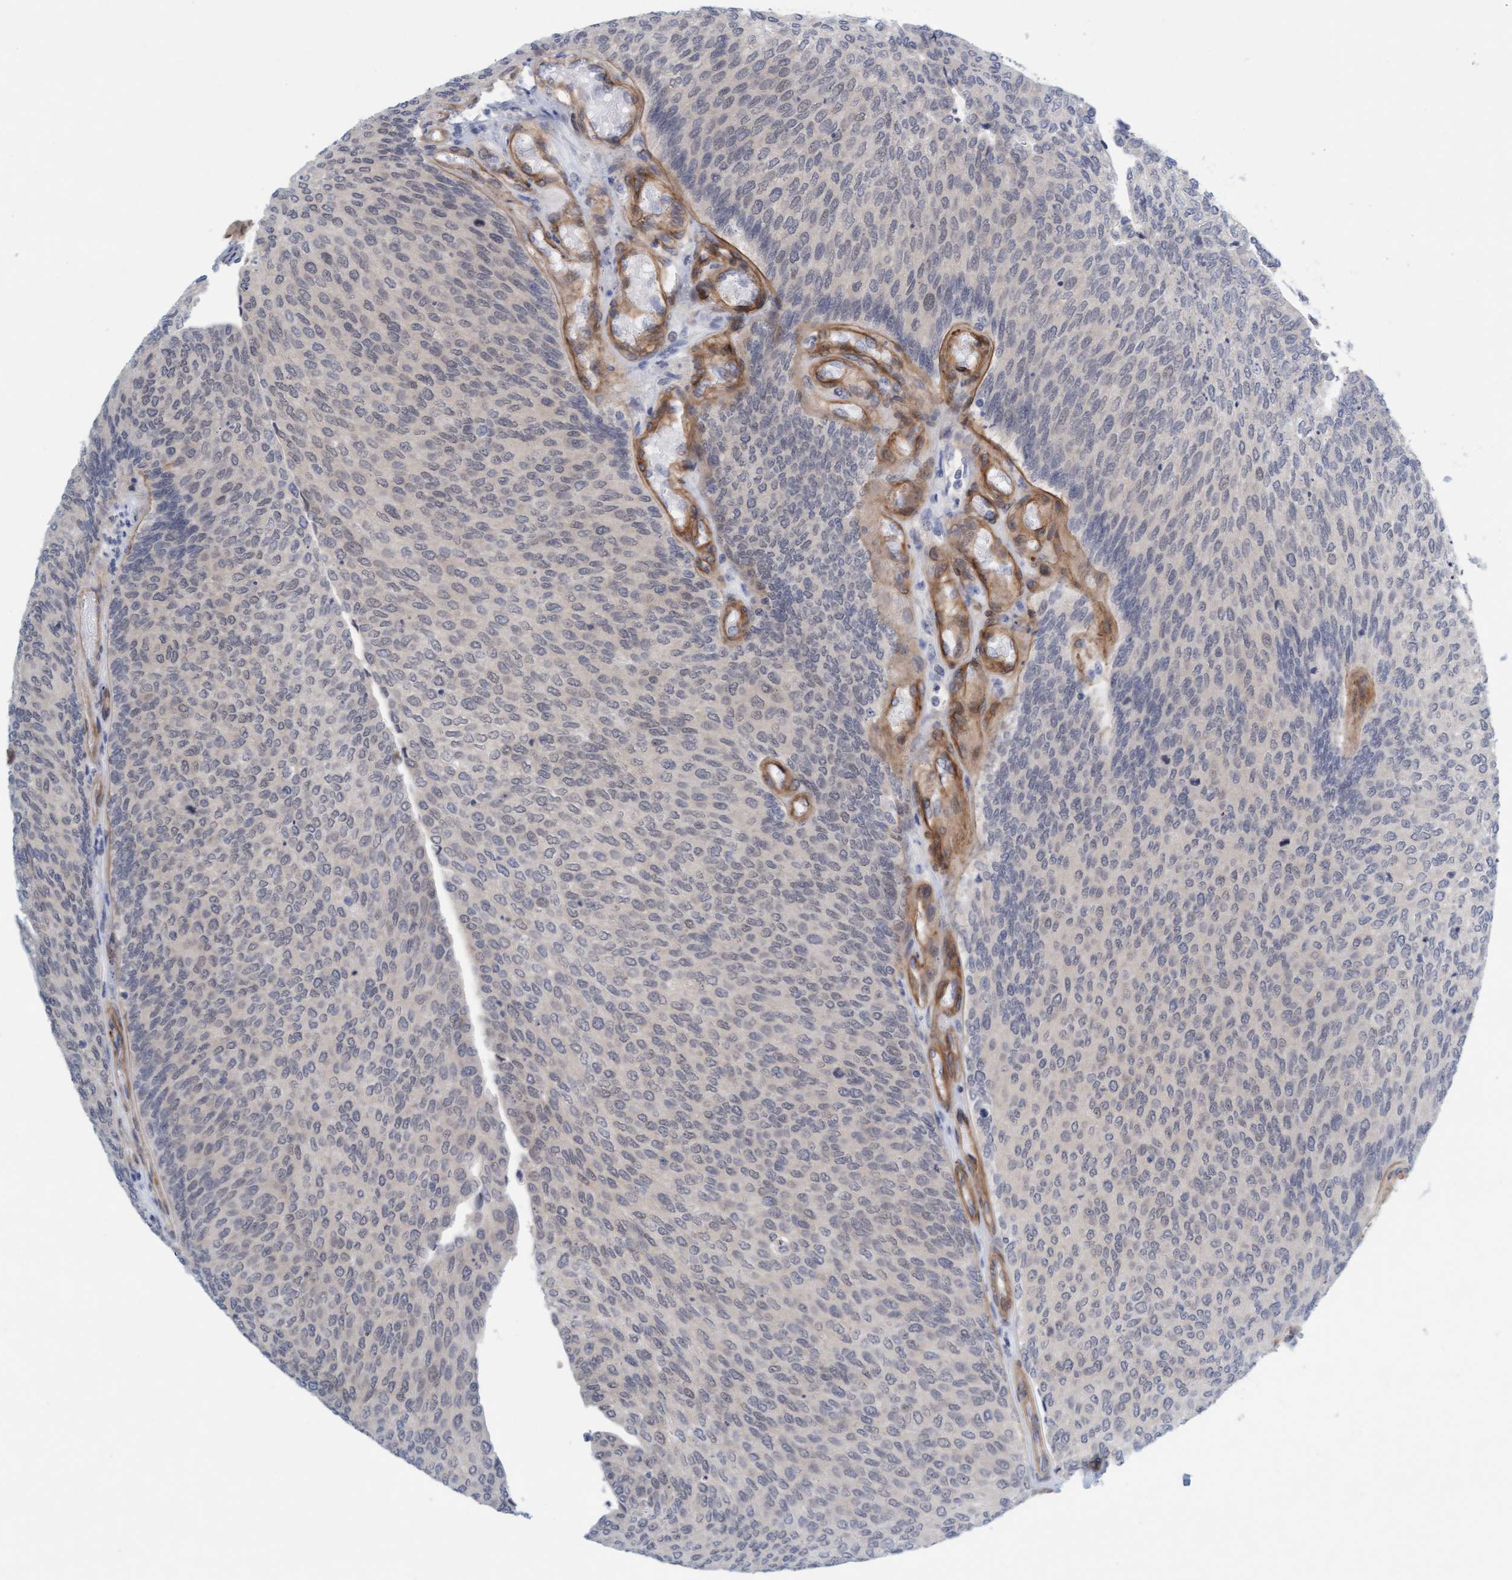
{"staining": {"intensity": "weak", "quantity": "25%-75%", "location": "cytoplasmic/membranous,nuclear"}, "tissue": "urothelial cancer", "cell_type": "Tumor cells", "image_type": "cancer", "snomed": [{"axis": "morphology", "description": "Urothelial carcinoma, Low grade"}, {"axis": "topography", "description": "Urinary bladder"}], "caption": "Immunohistochemical staining of urothelial cancer shows low levels of weak cytoplasmic/membranous and nuclear protein staining in approximately 25%-75% of tumor cells. (DAB (3,3'-diaminobenzidine) IHC with brightfield microscopy, high magnification).", "gene": "TSTD2", "patient": {"sex": "female", "age": 79}}